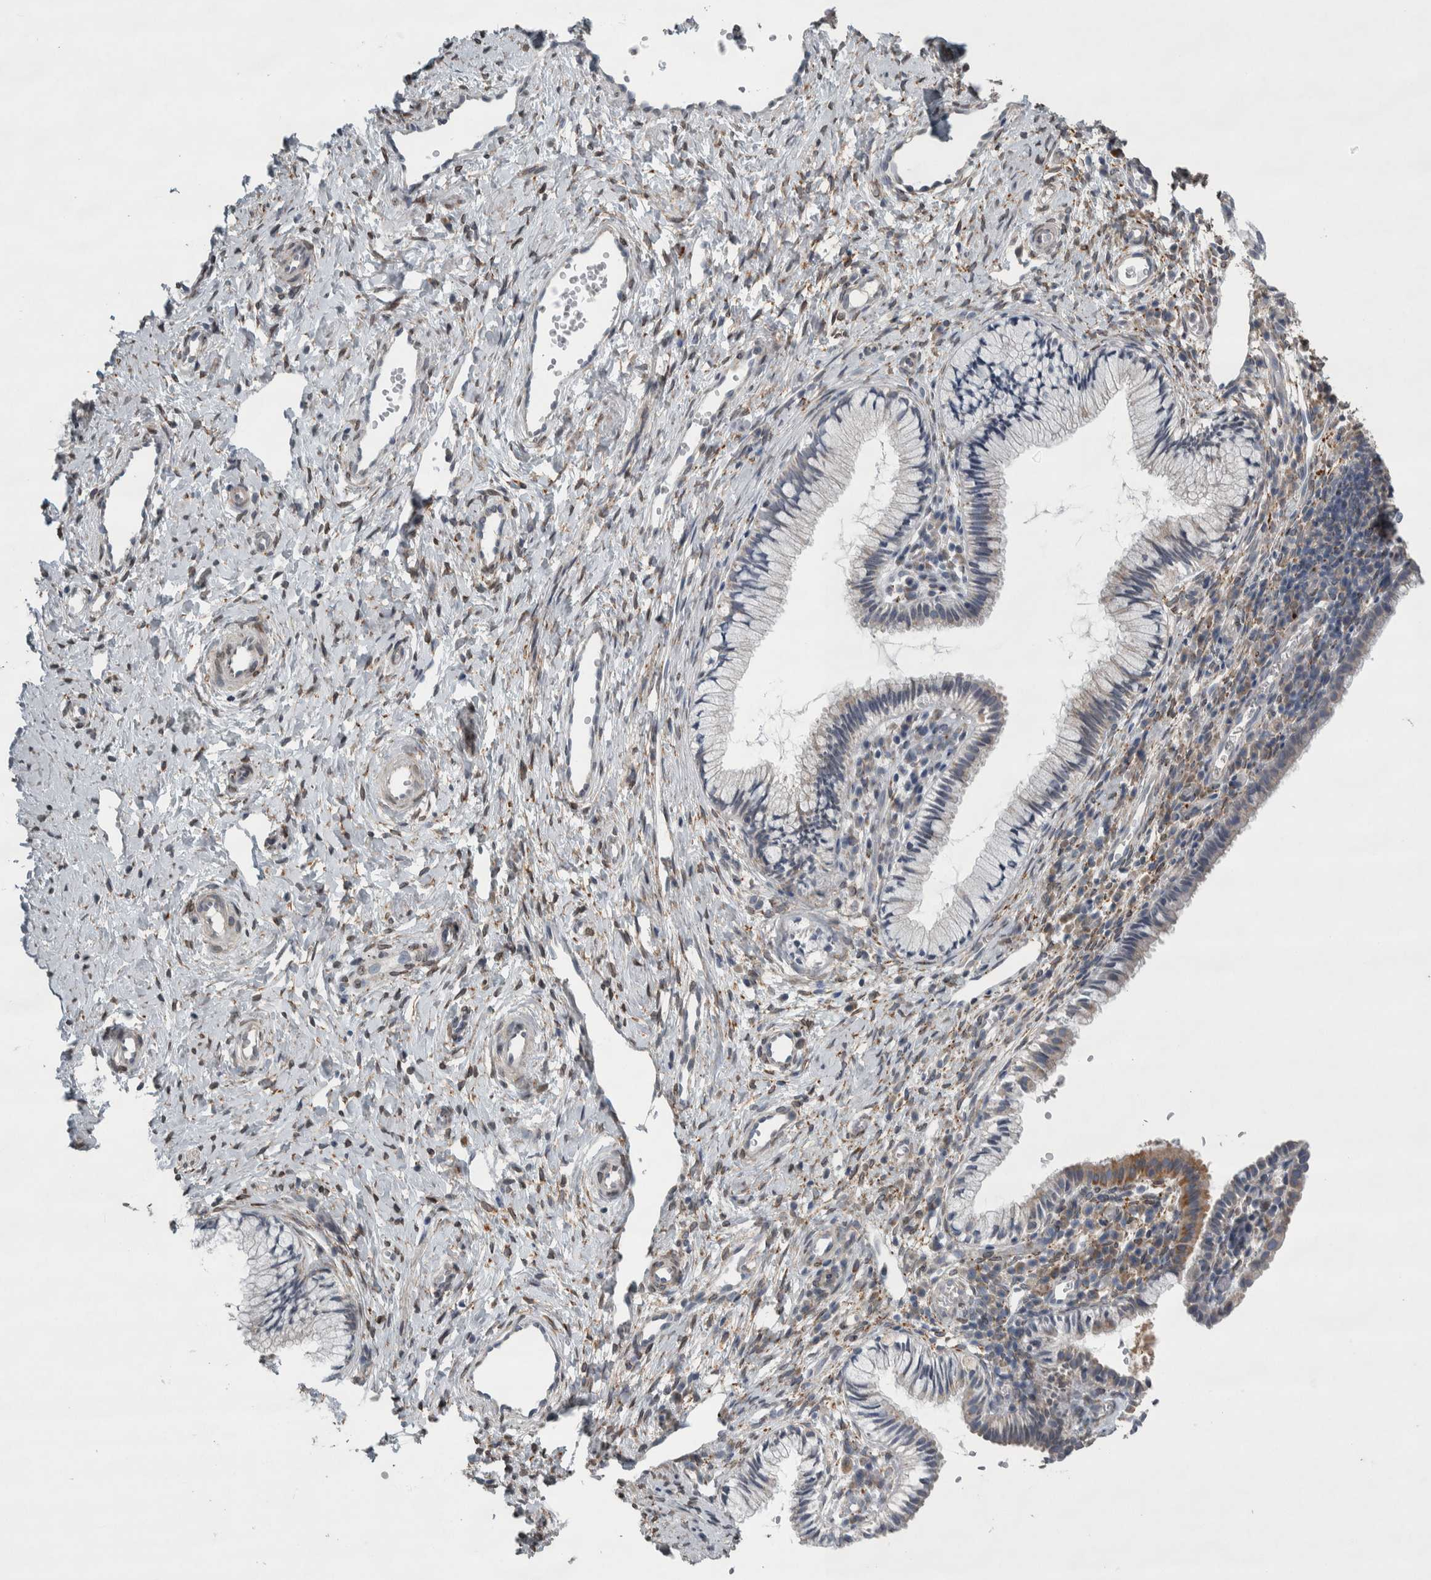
{"staining": {"intensity": "moderate", "quantity": "<25%", "location": "cytoplasmic/membranous"}, "tissue": "cervix", "cell_type": "Glandular cells", "image_type": "normal", "snomed": [{"axis": "morphology", "description": "Normal tissue, NOS"}, {"axis": "topography", "description": "Cervix"}], "caption": "Cervix stained for a protein (brown) displays moderate cytoplasmic/membranous positive expression in approximately <25% of glandular cells.", "gene": "SIGMAR1", "patient": {"sex": "female", "age": 27}}